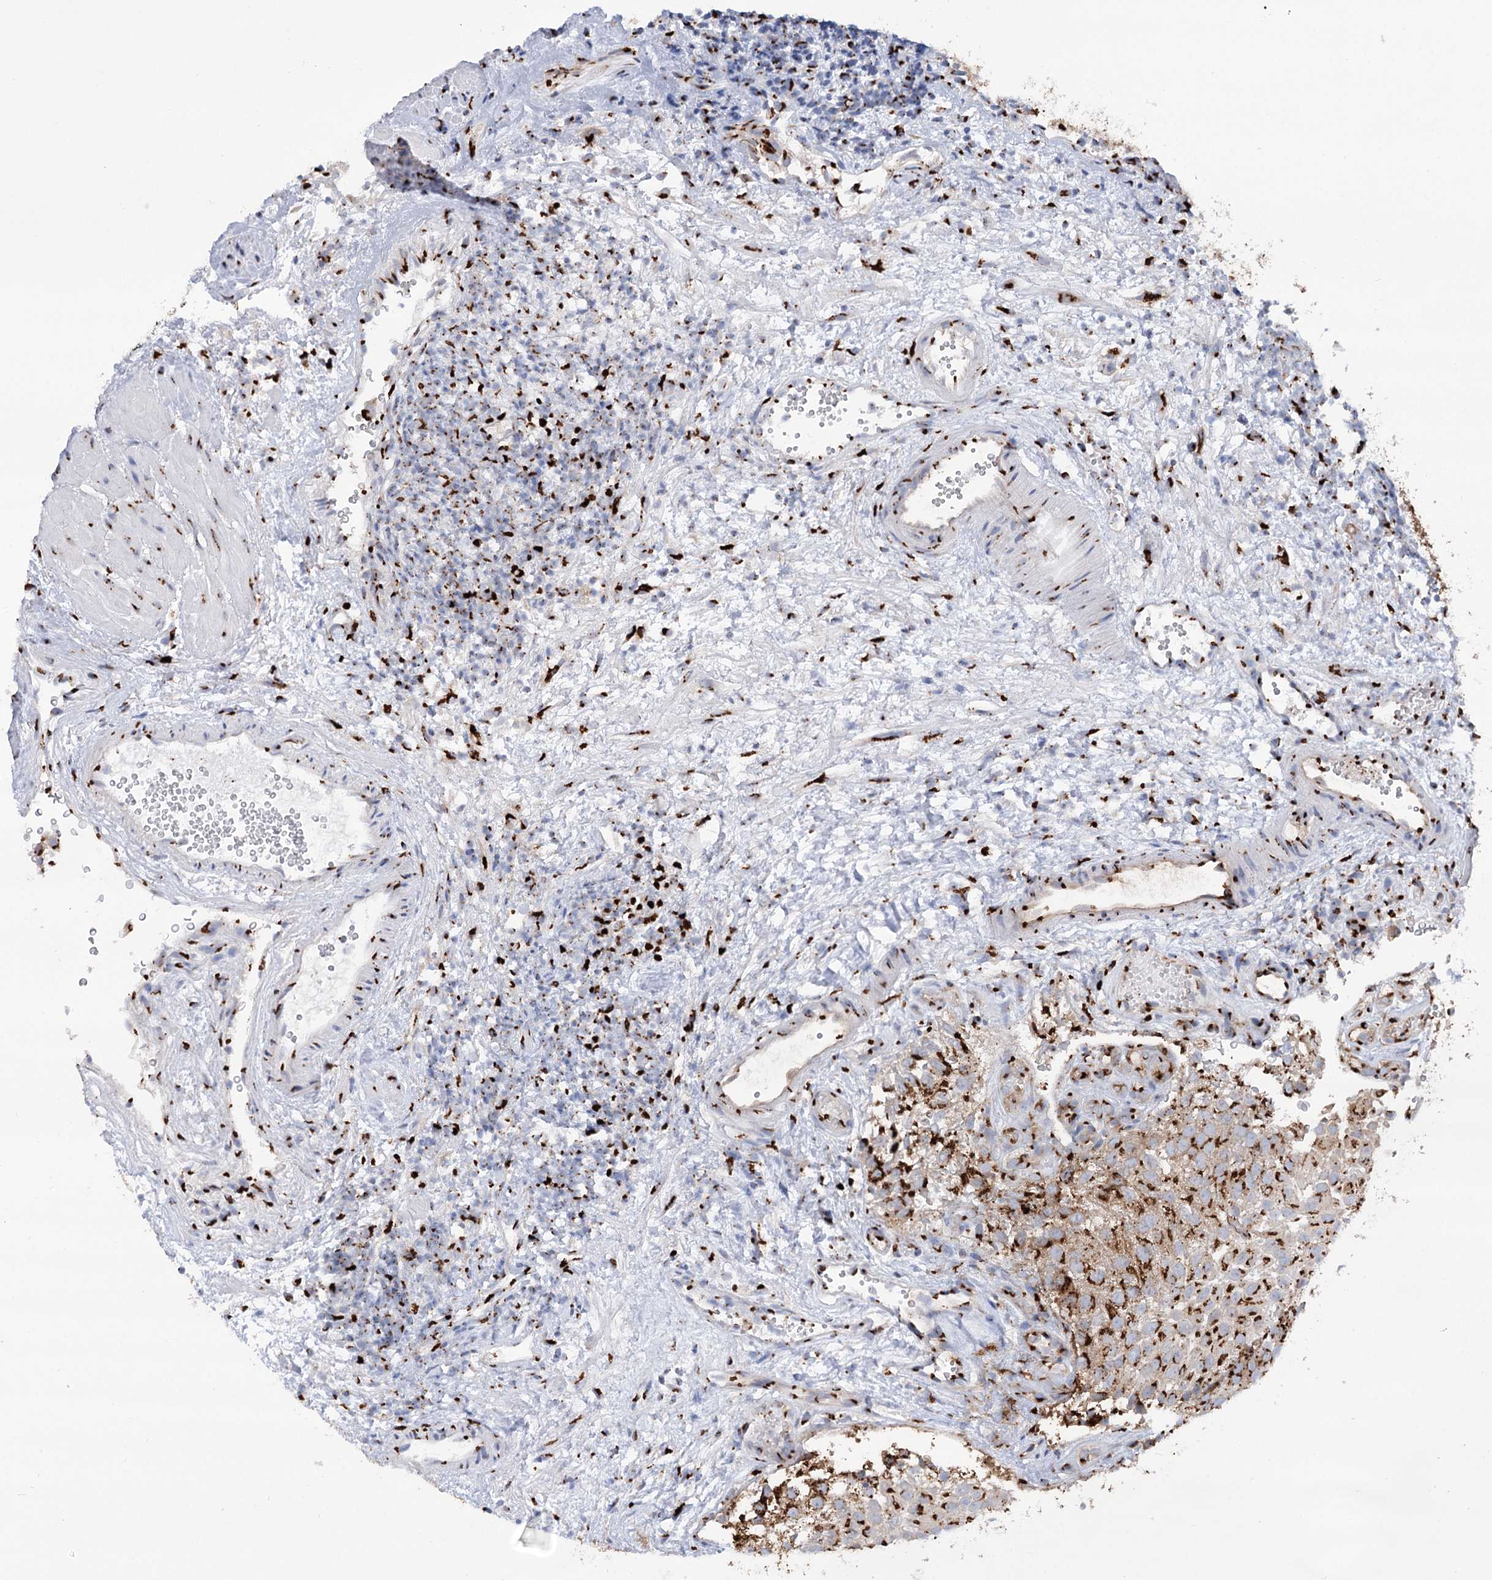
{"staining": {"intensity": "moderate", "quantity": ">75%", "location": "cytoplasmic/membranous"}, "tissue": "urothelial cancer", "cell_type": "Tumor cells", "image_type": "cancer", "snomed": [{"axis": "morphology", "description": "Urothelial carcinoma, Low grade"}, {"axis": "topography", "description": "Urinary bladder"}], "caption": "The image displays staining of urothelial carcinoma (low-grade), revealing moderate cytoplasmic/membranous protein positivity (brown color) within tumor cells. (brown staining indicates protein expression, while blue staining denotes nuclei).", "gene": "TMEM165", "patient": {"sex": "male", "age": 78}}